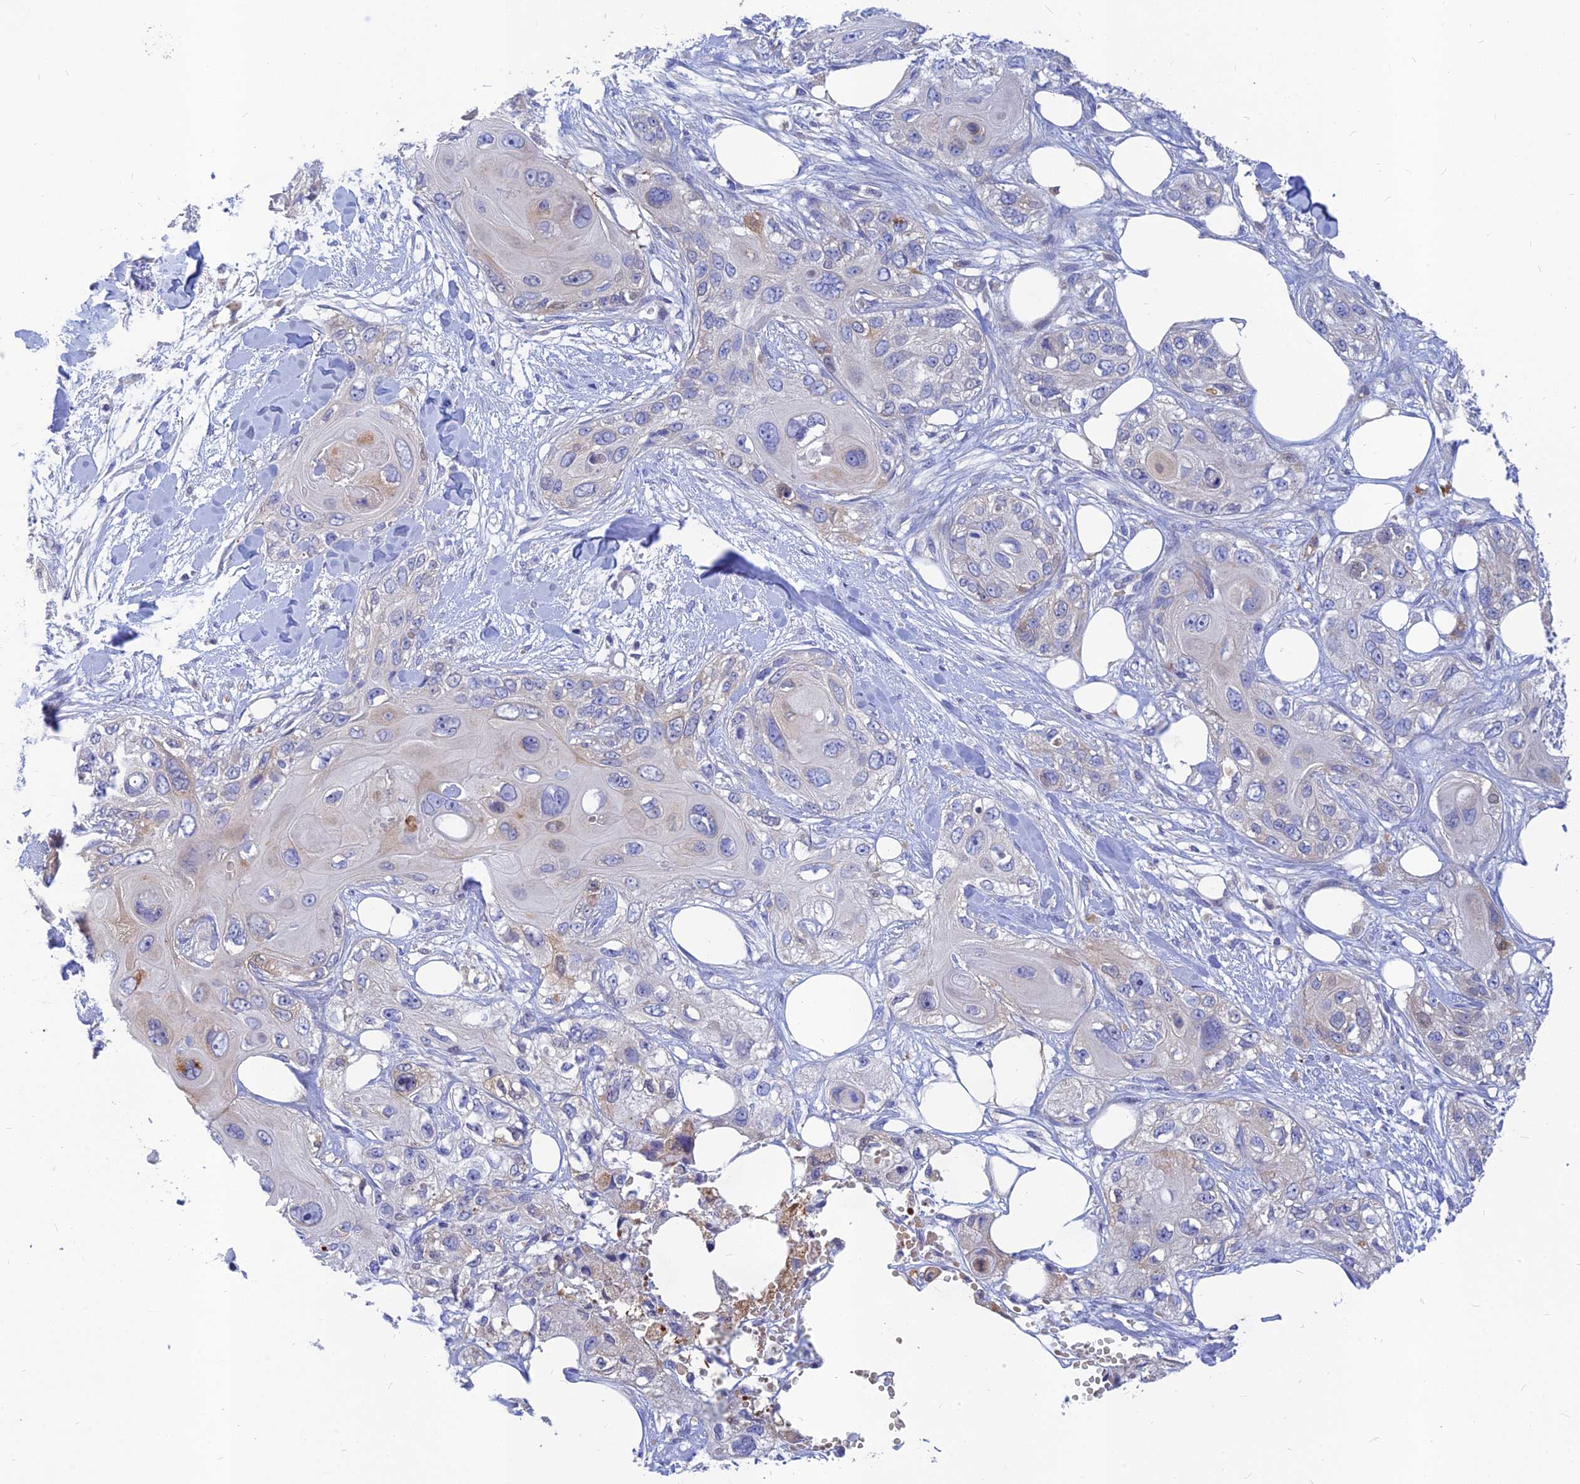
{"staining": {"intensity": "weak", "quantity": "<25%", "location": "cytoplasmic/membranous"}, "tissue": "skin cancer", "cell_type": "Tumor cells", "image_type": "cancer", "snomed": [{"axis": "morphology", "description": "Normal tissue, NOS"}, {"axis": "morphology", "description": "Squamous cell carcinoma, NOS"}, {"axis": "topography", "description": "Skin"}], "caption": "Tumor cells are negative for brown protein staining in skin cancer.", "gene": "CACNA1B", "patient": {"sex": "male", "age": 72}}